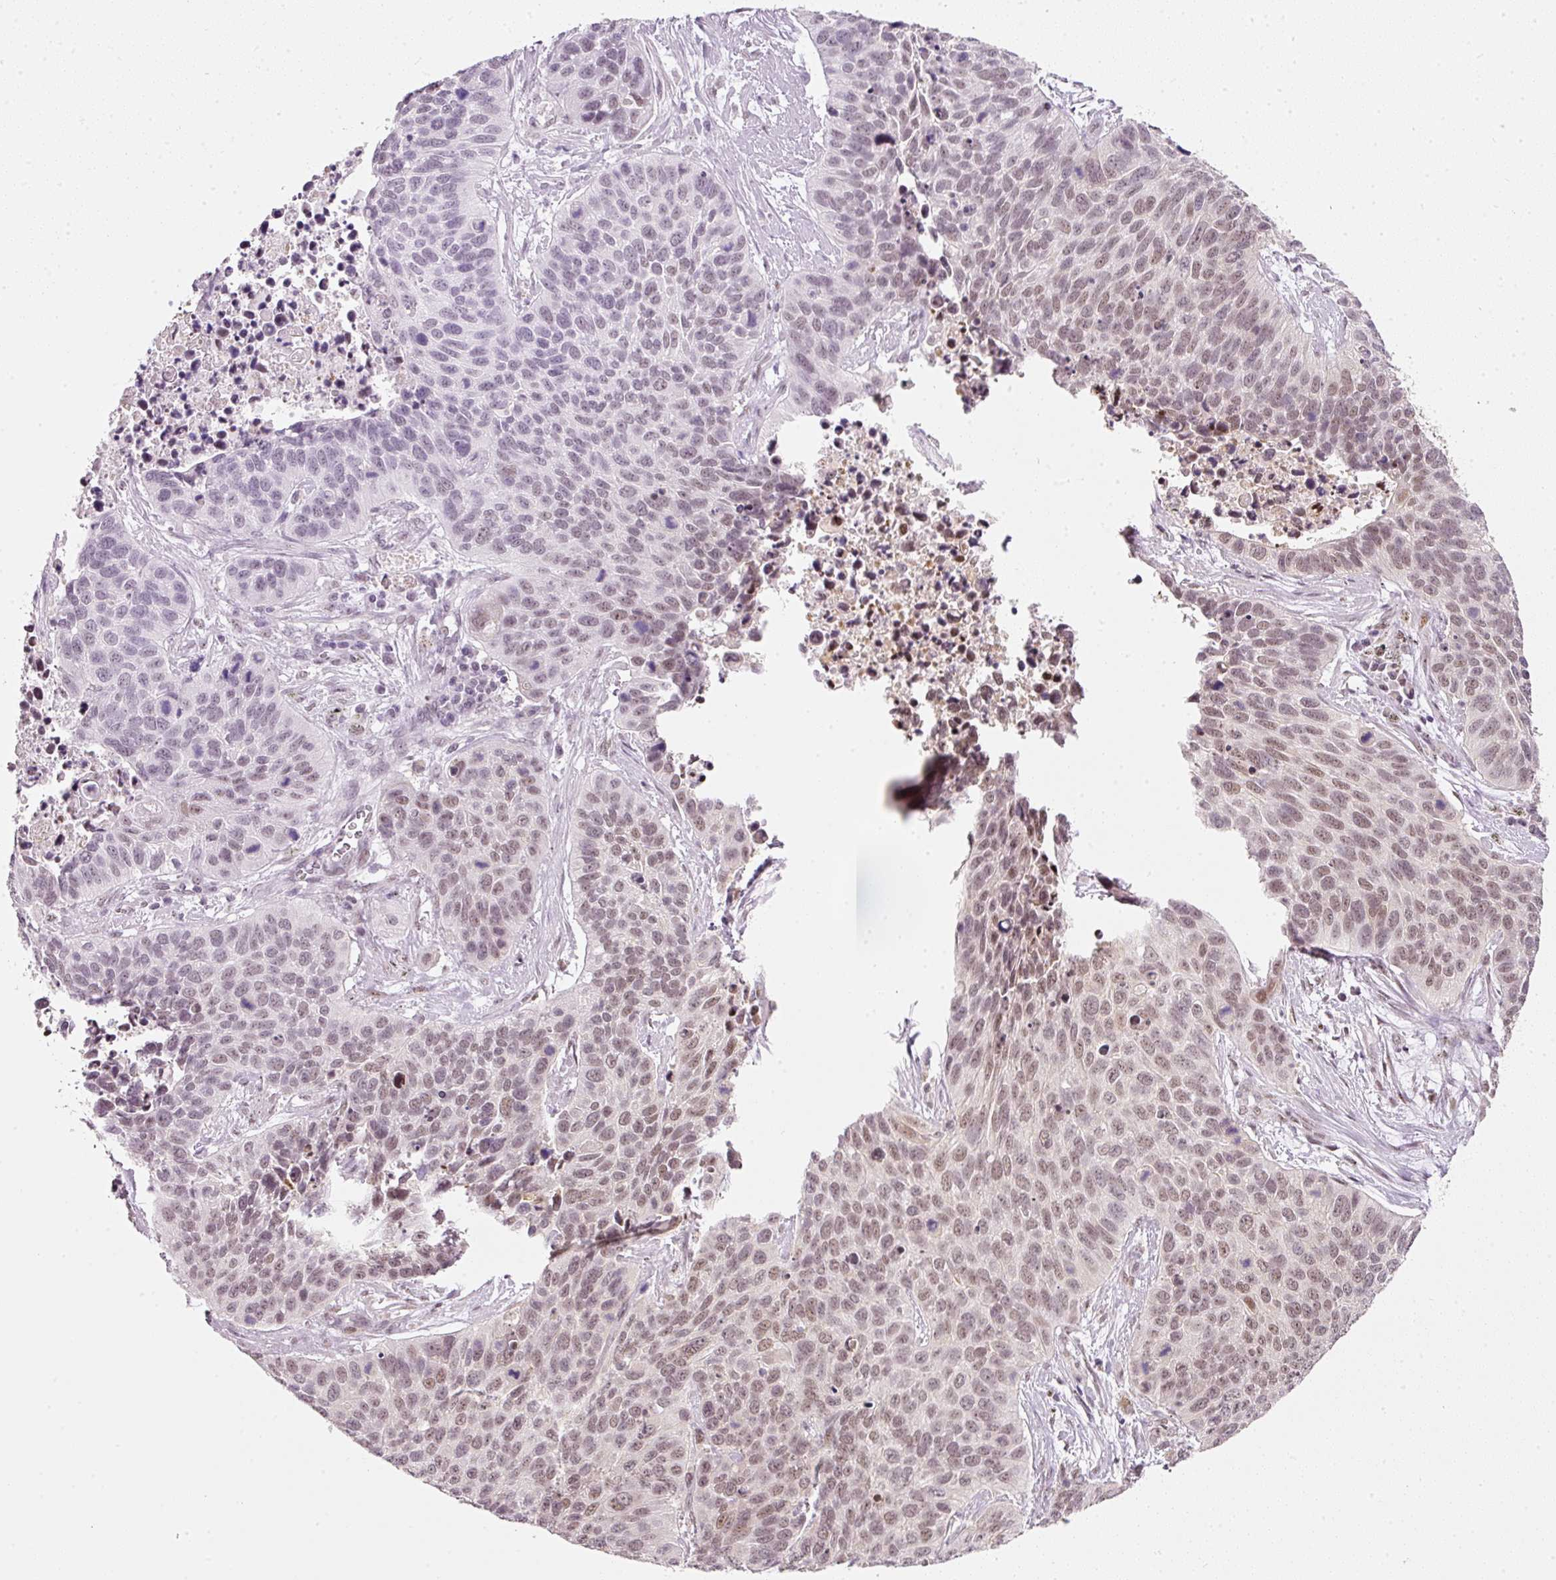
{"staining": {"intensity": "weak", "quantity": "25%-75%", "location": "nuclear"}, "tissue": "lung cancer", "cell_type": "Tumor cells", "image_type": "cancer", "snomed": [{"axis": "morphology", "description": "Squamous cell carcinoma, NOS"}, {"axis": "topography", "description": "Lung"}], "caption": "Human lung squamous cell carcinoma stained for a protein (brown) shows weak nuclear positive expression in approximately 25%-75% of tumor cells.", "gene": "FSTL3", "patient": {"sex": "male", "age": 62}}